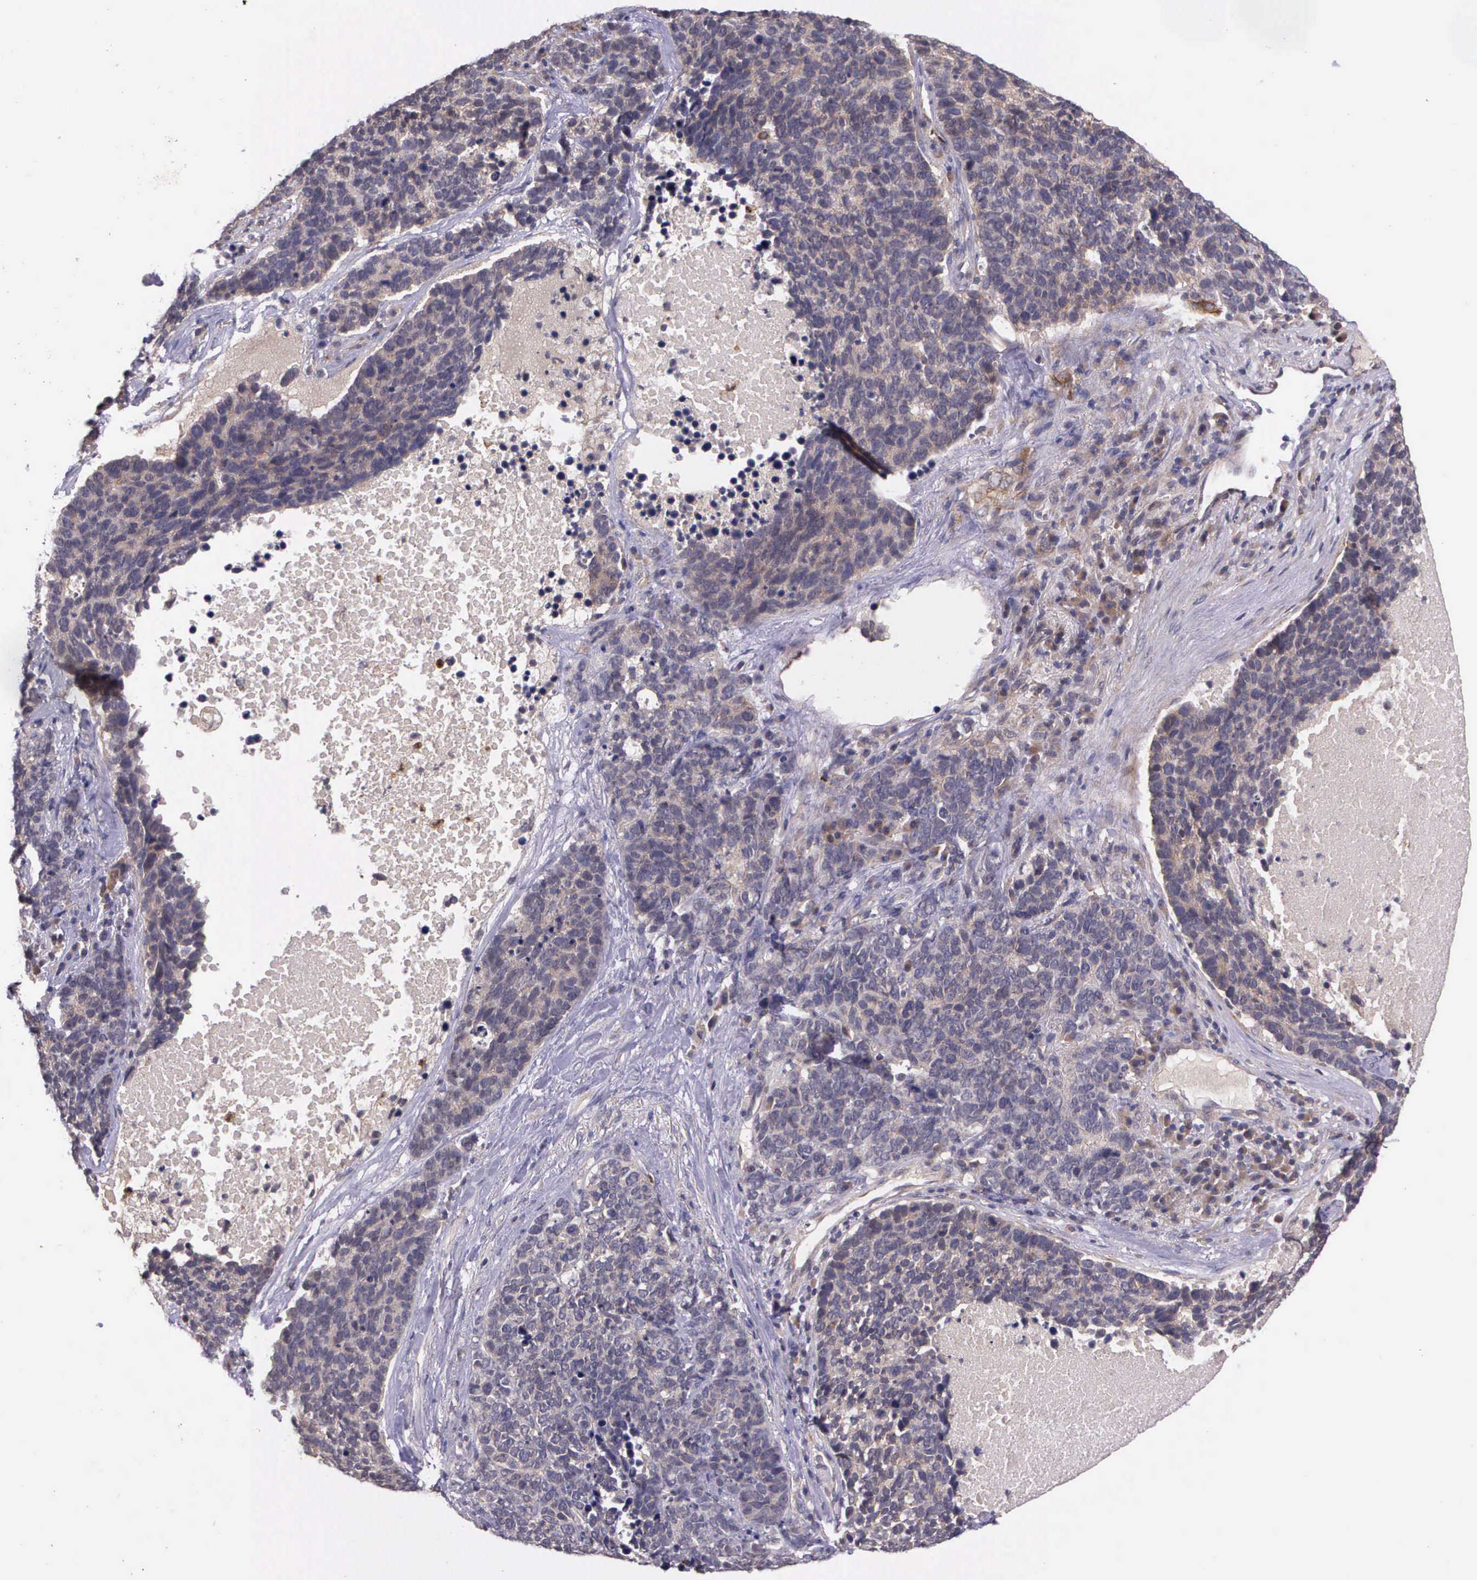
{"staining": {"intensity": "weak", "quantity": ">75%", "location": "cytoplasmic/membranous"}, "tissue": "lung cancer", "cell_type": "Tumor cells", "image_type": "cancer", "snomed": [{"axis": "morphology", "description": "Neoplasm, malignant, NOS"}, {"axis": "topography", "description": "Lung"}], "caption": "The photomicrograph exhibits staining of lung malignant neoplasm, revealing weak cytoplasmic/membranous protein expression (brown color) within tumor cells.", "gene": "PRICKLE3", "patient": {"sex": "female", "age": 75}}